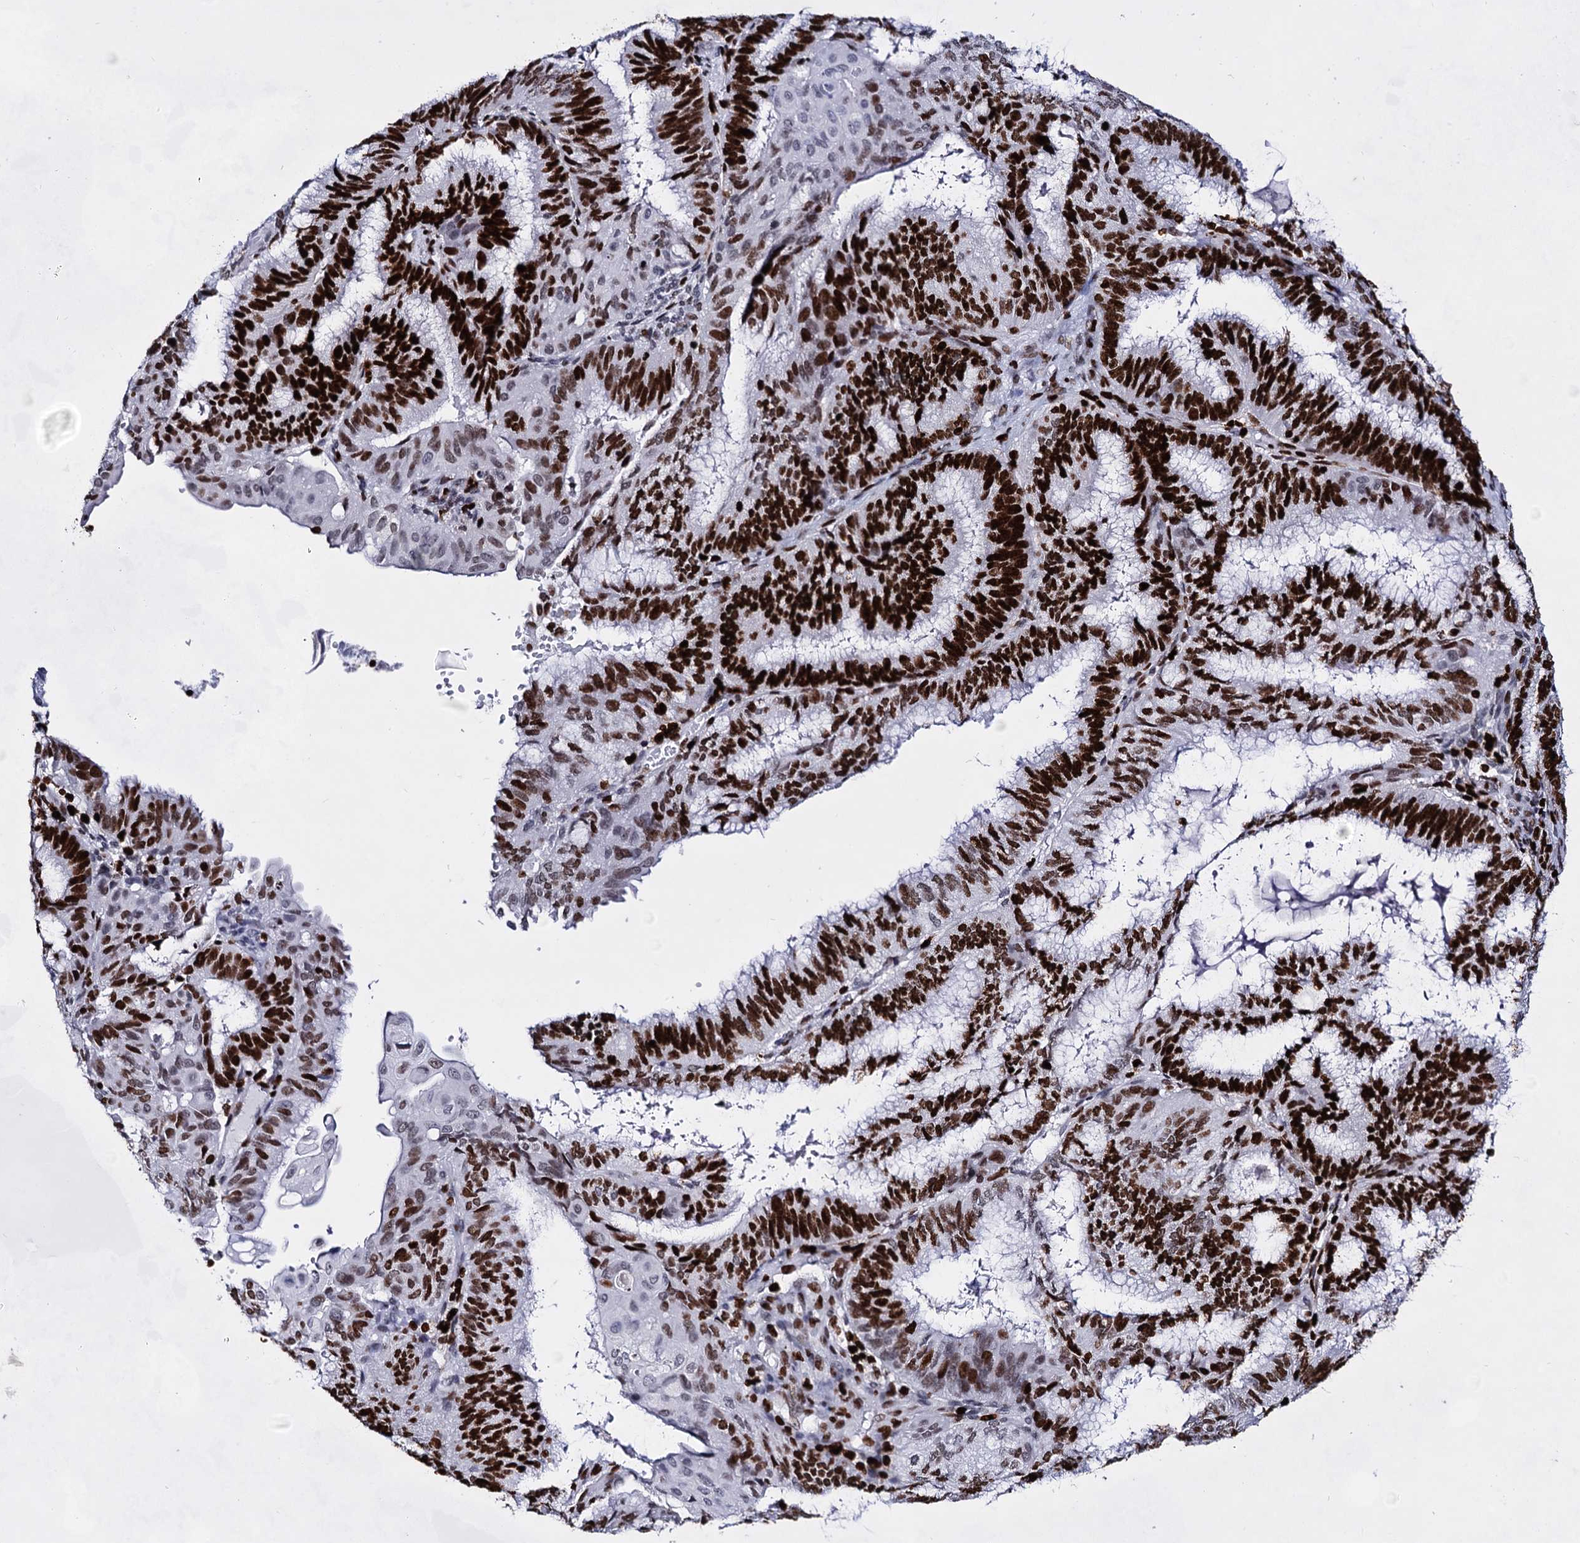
{"staining": {"intensity": "strong", "quantity": "25%-75%", "location": "nuclear"}, "tissue": "endometrial cancer", "cell_type": "Tumor cells", "image_type": "cancer", "snomed": [{"axis": "morphology", "description": "Adenocarcinoma, NOS"}, {"axis": "topography", "description": "Endometrium"}], "caption": "This is a micrograph of immunohistochemistry staining of endometrial cancer, which shows strong positivity in the nuclear of tumor cells.", "gene": "HMGB2", "patient": {"sex": "female", "age": 49}}